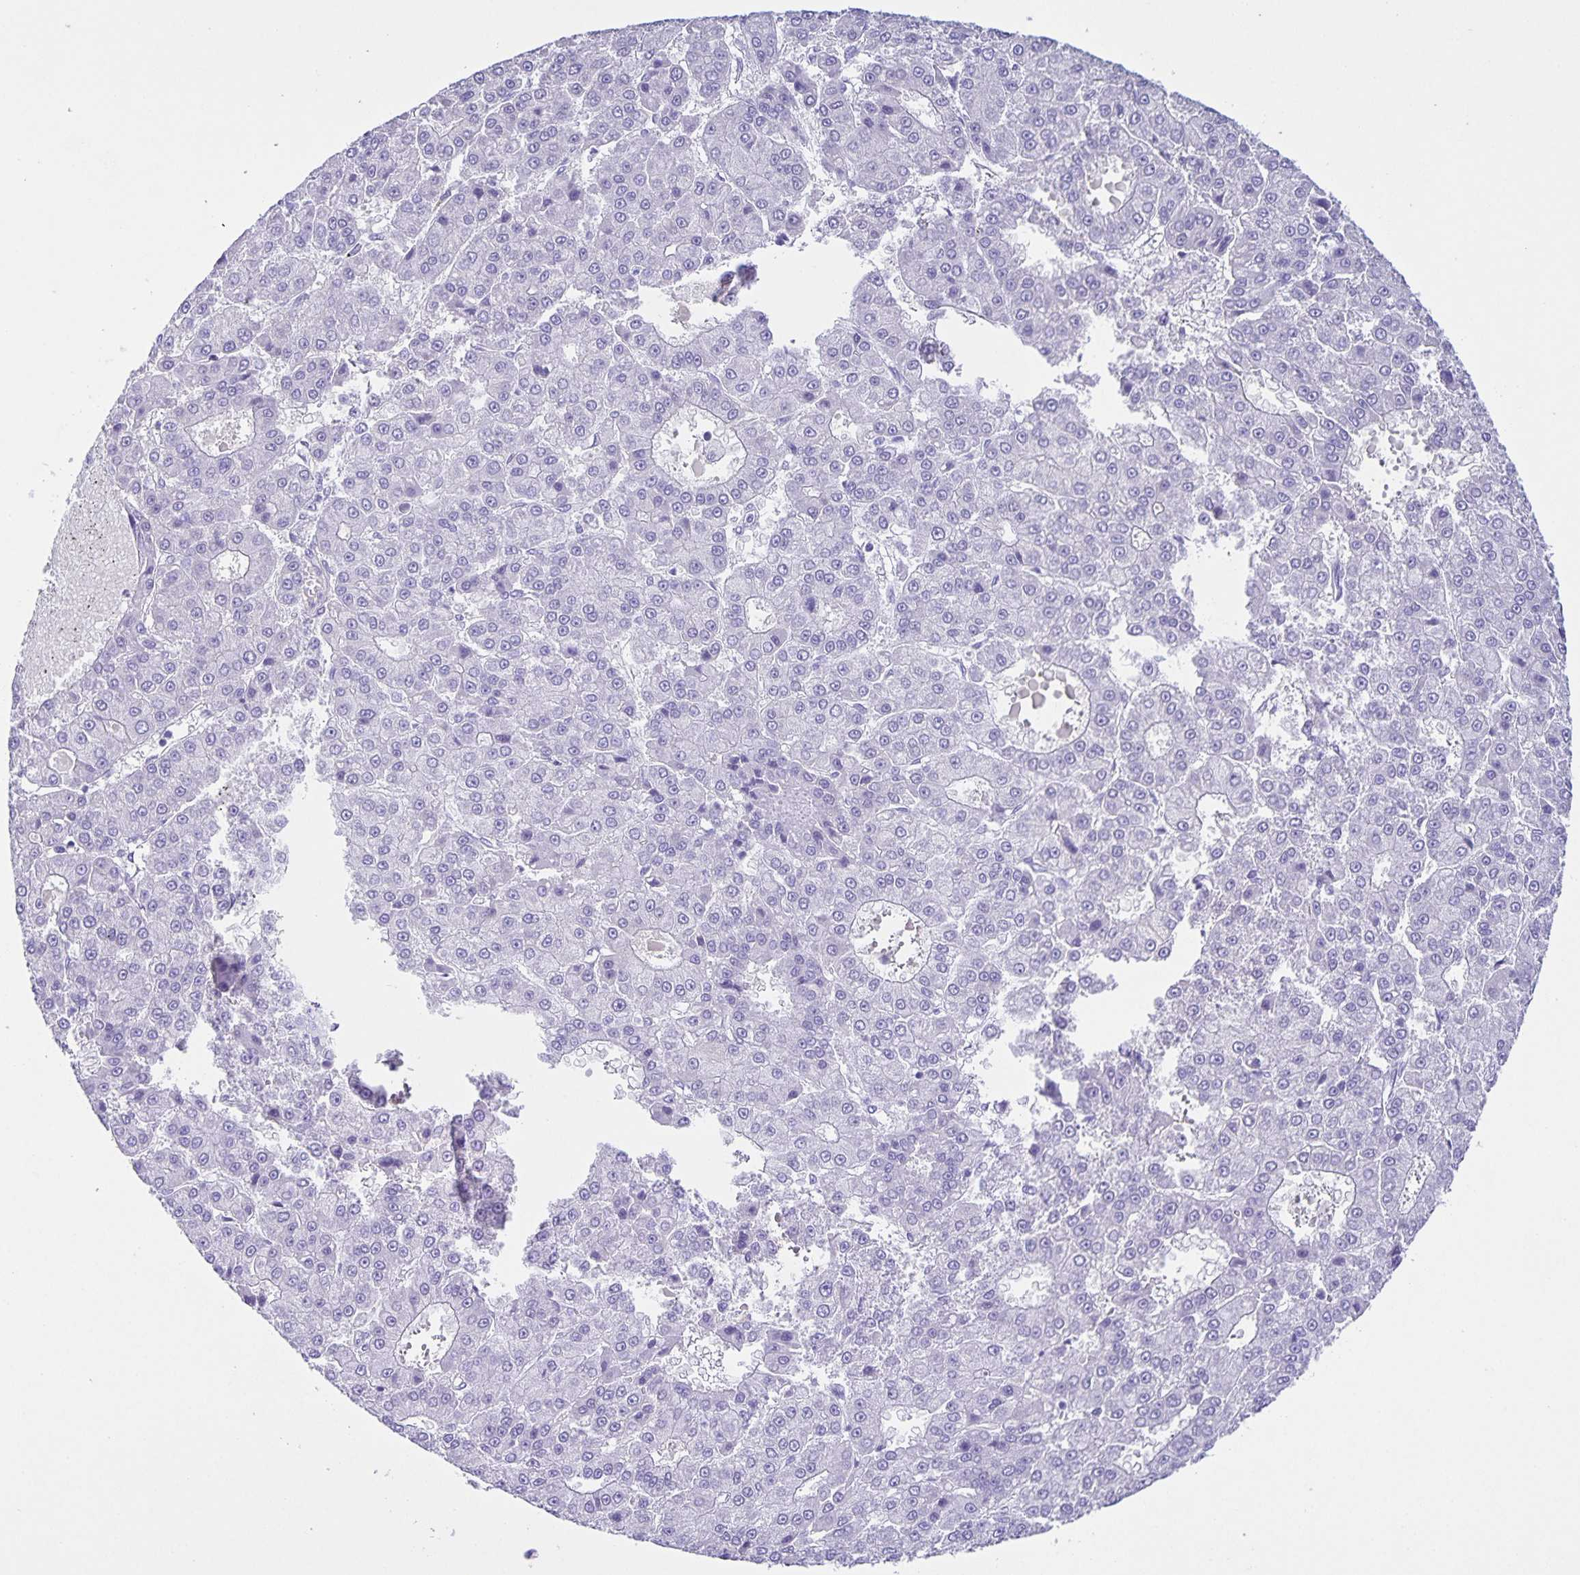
{"staining": {"intensity": "negative", "quantity": "none", "location": "none"}, "tissue": "liver cancer", "cell_type": "Tumor cells", "image_type": "cancer", "snomed": [{"axis": "morphology", "description": "Carcinoma, Hepatocellular, NOS"}, {"axis": "topography", "description": "Liver"}], "caption": "Histopathology image shows no significant protein staining in tumor cells of liver hepatocellular carcinoma.", "gene": "UBQLN3", "patient": {"sex": "male", "age": 70}}